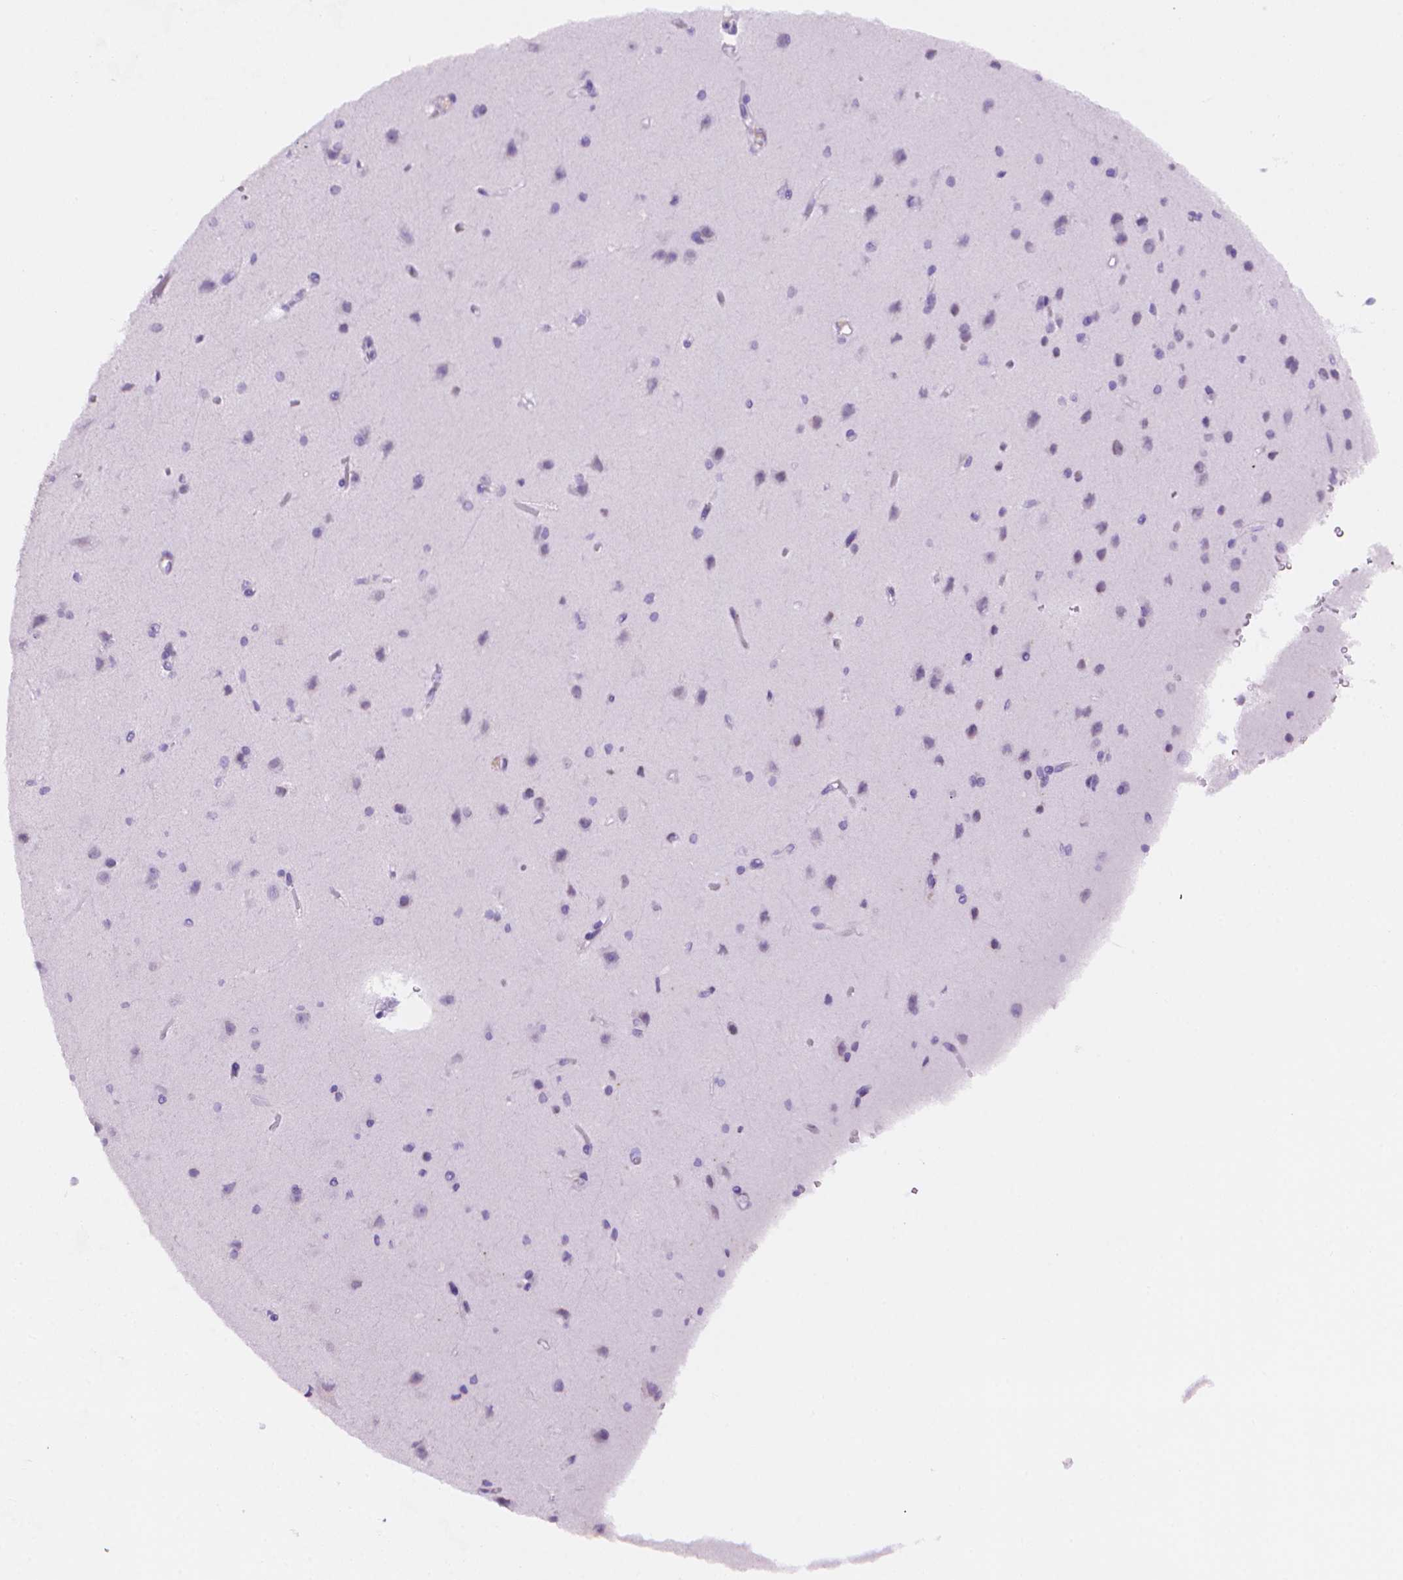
{"staining": {"intensity": "negative", "quantity": "none", "location": "none"}, "tissue": "cerebral cortex", "cell_type": "Endothelial cells", "image_type": "normal", "snomed": [{"axis": "morphology", "description": "Normal tissue, NOS"}, {"axis": "topography", "description": "Cerebral cortex"}], "caption": "Immunohistochemical staining of benign cerebral cortex demonstrates no significant staining in endothelial cells. (DAB (3,3'-diaminobenzidine) immunohistochemistry (IHC), high magnification).", "gene": "TMEM184A", "patient": {"sex": "male", "age": 37}}